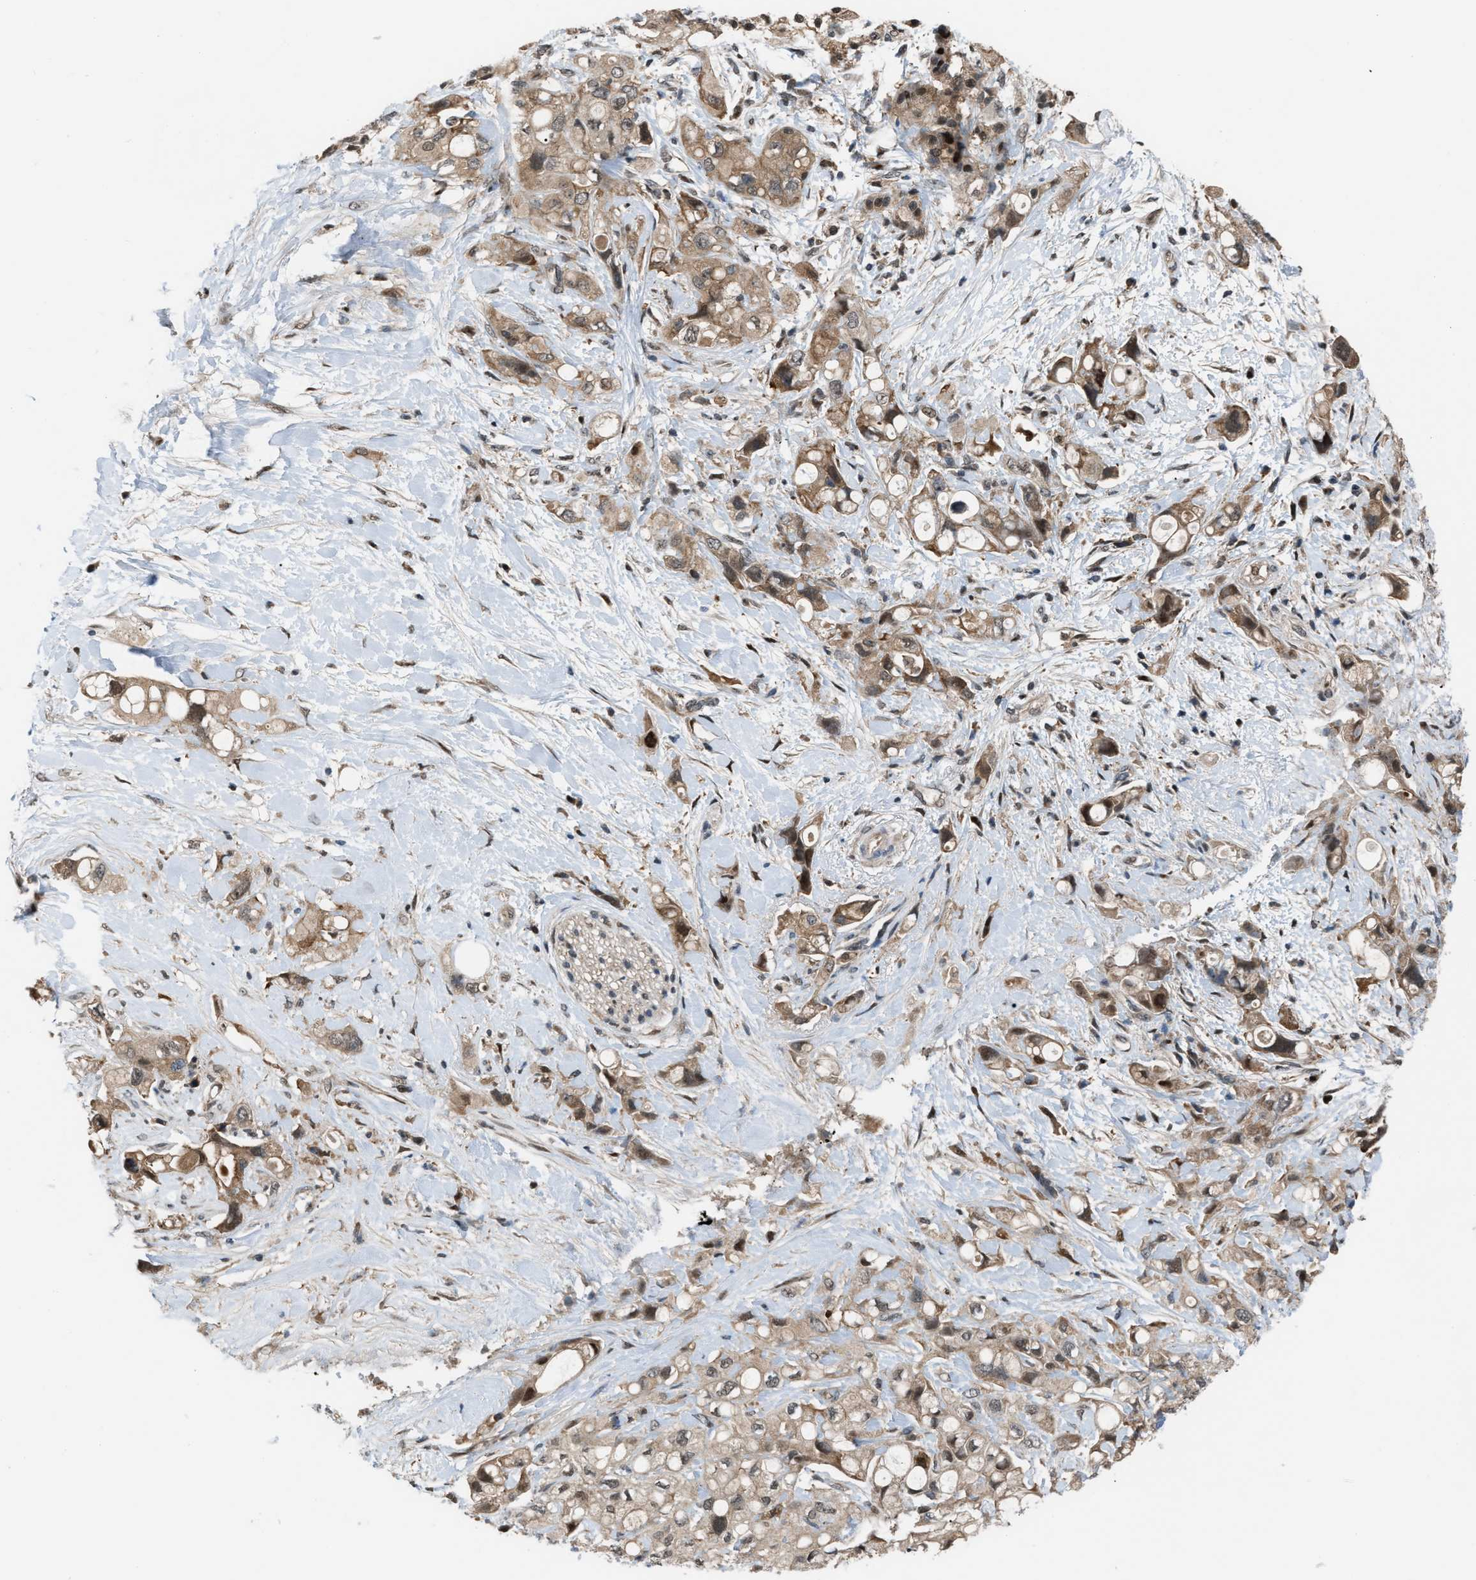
{"staining": {"intensity": "moderate", "quantity": ">75%", "location": "cytoplasmic/membranous,nuclear"}, "tissue": "pancreatic cancer", "cell_type": "Tumor cells", "image_type": "cancer", "snomed": [{"axis": "morphology", "description": "Adenocarcinoma, NOS"}, {"axis": "topography", "description": "Pancreas"}], "caption": "The photomicrograph demonstrates immunohistochemical staining of pancreatic cancer. There is moderate cytoplasmic/membranous and nuclear staining is seen in approximately >75% of tumor cells. The staining was performed using DAB (3,3'-diaminobenzidine), with brown indicating positive protein expression. Nuclei are stained blue with hematoxylin.", "gene": "RFFL", "patient": {"sex": "female", "age": 56}}